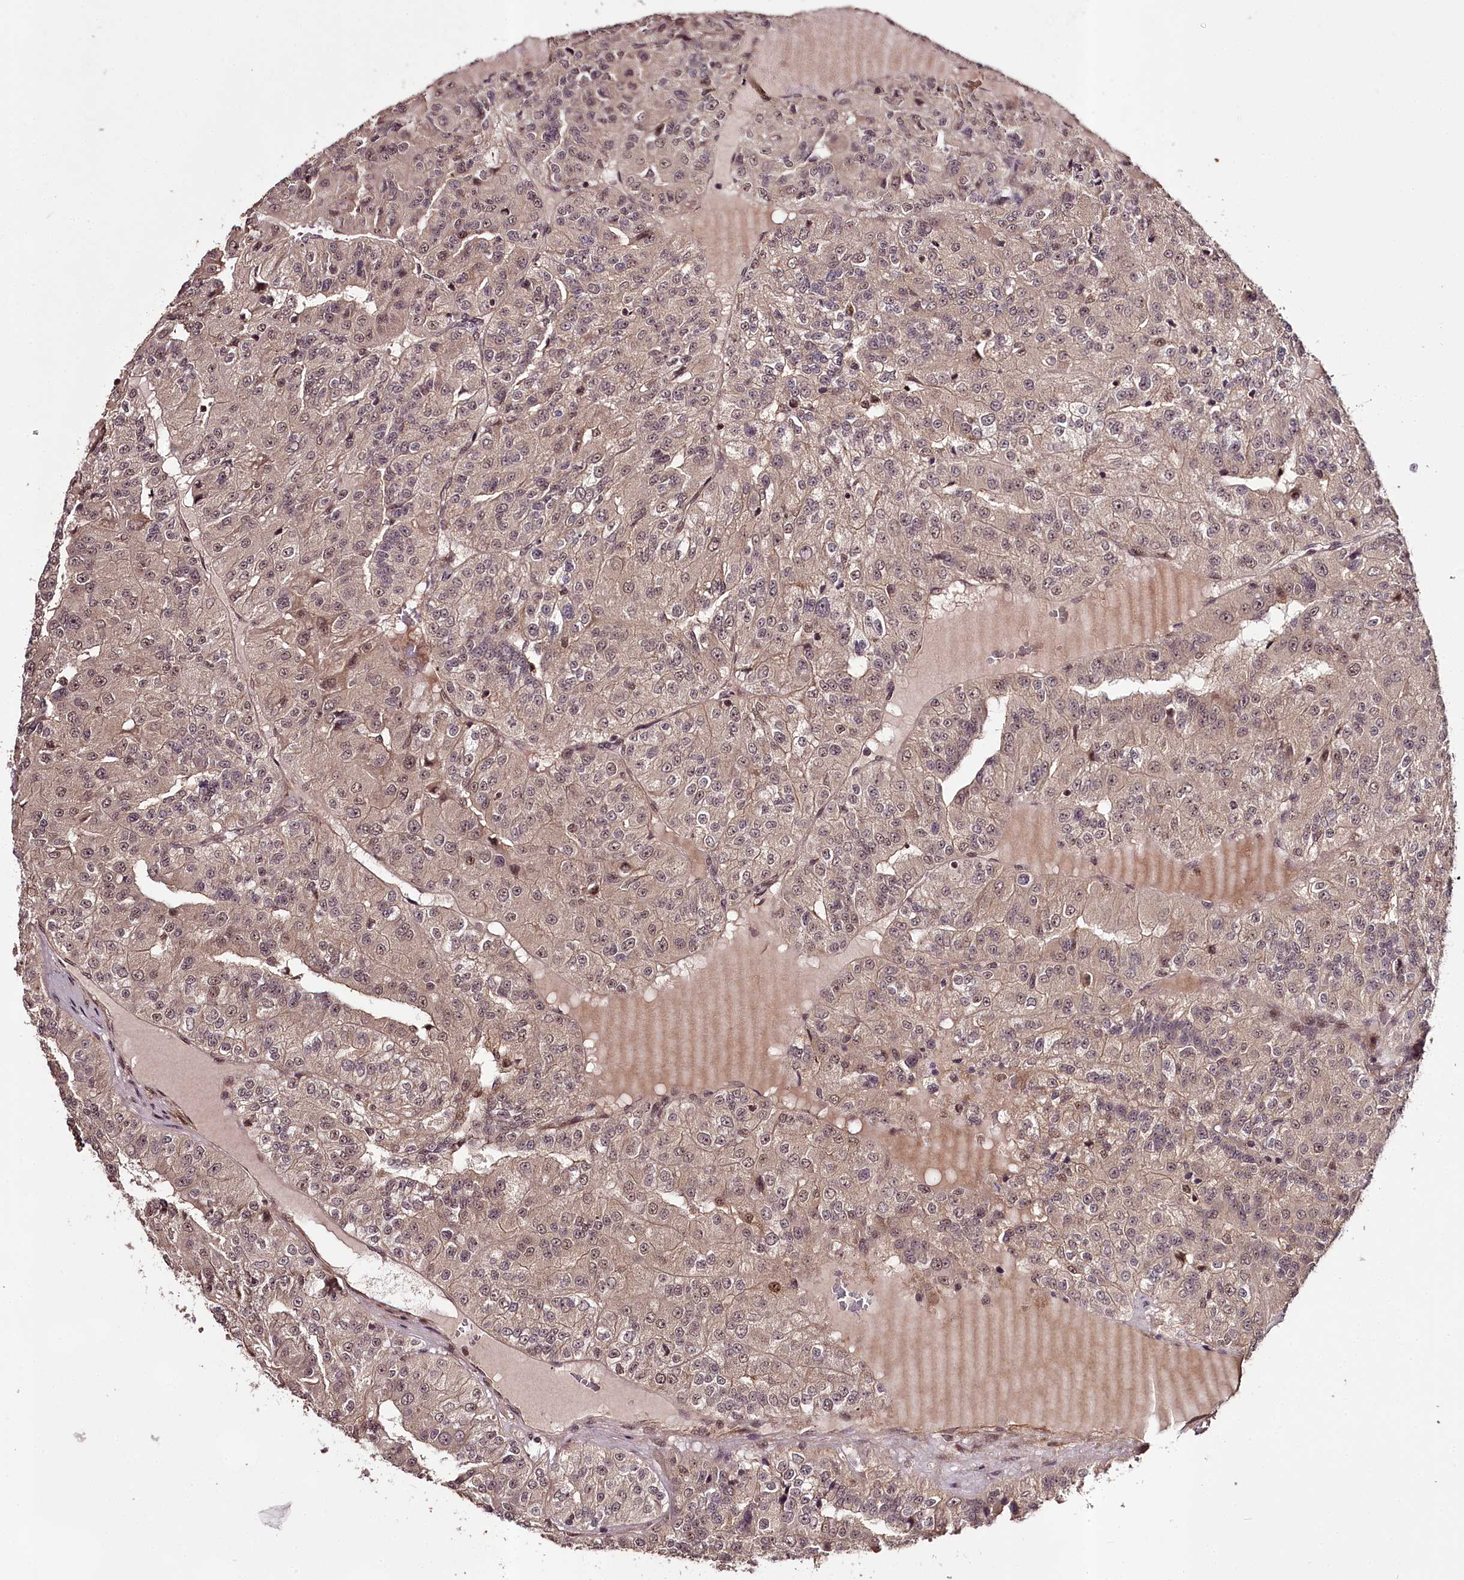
{"staining": {"intensity": "moderate", "quantity": "<25%", "location": "nuclear"}, "tissue": "renal cancer", "cell_type": "Tumor cells", "image_type": "cancer", "snomed": [{"axis": "morphology", "description": "Adenocarcinoma, NOS"}, {"axis": "topography", "description": "Kidney"}], "caption": "Renal cancer stained with immunohistochemistry exhibits moderate nuclear staining in about <25% of tumor cells.", "gene": "MAML3", "patient": {"sex": "female", "age": 63}}